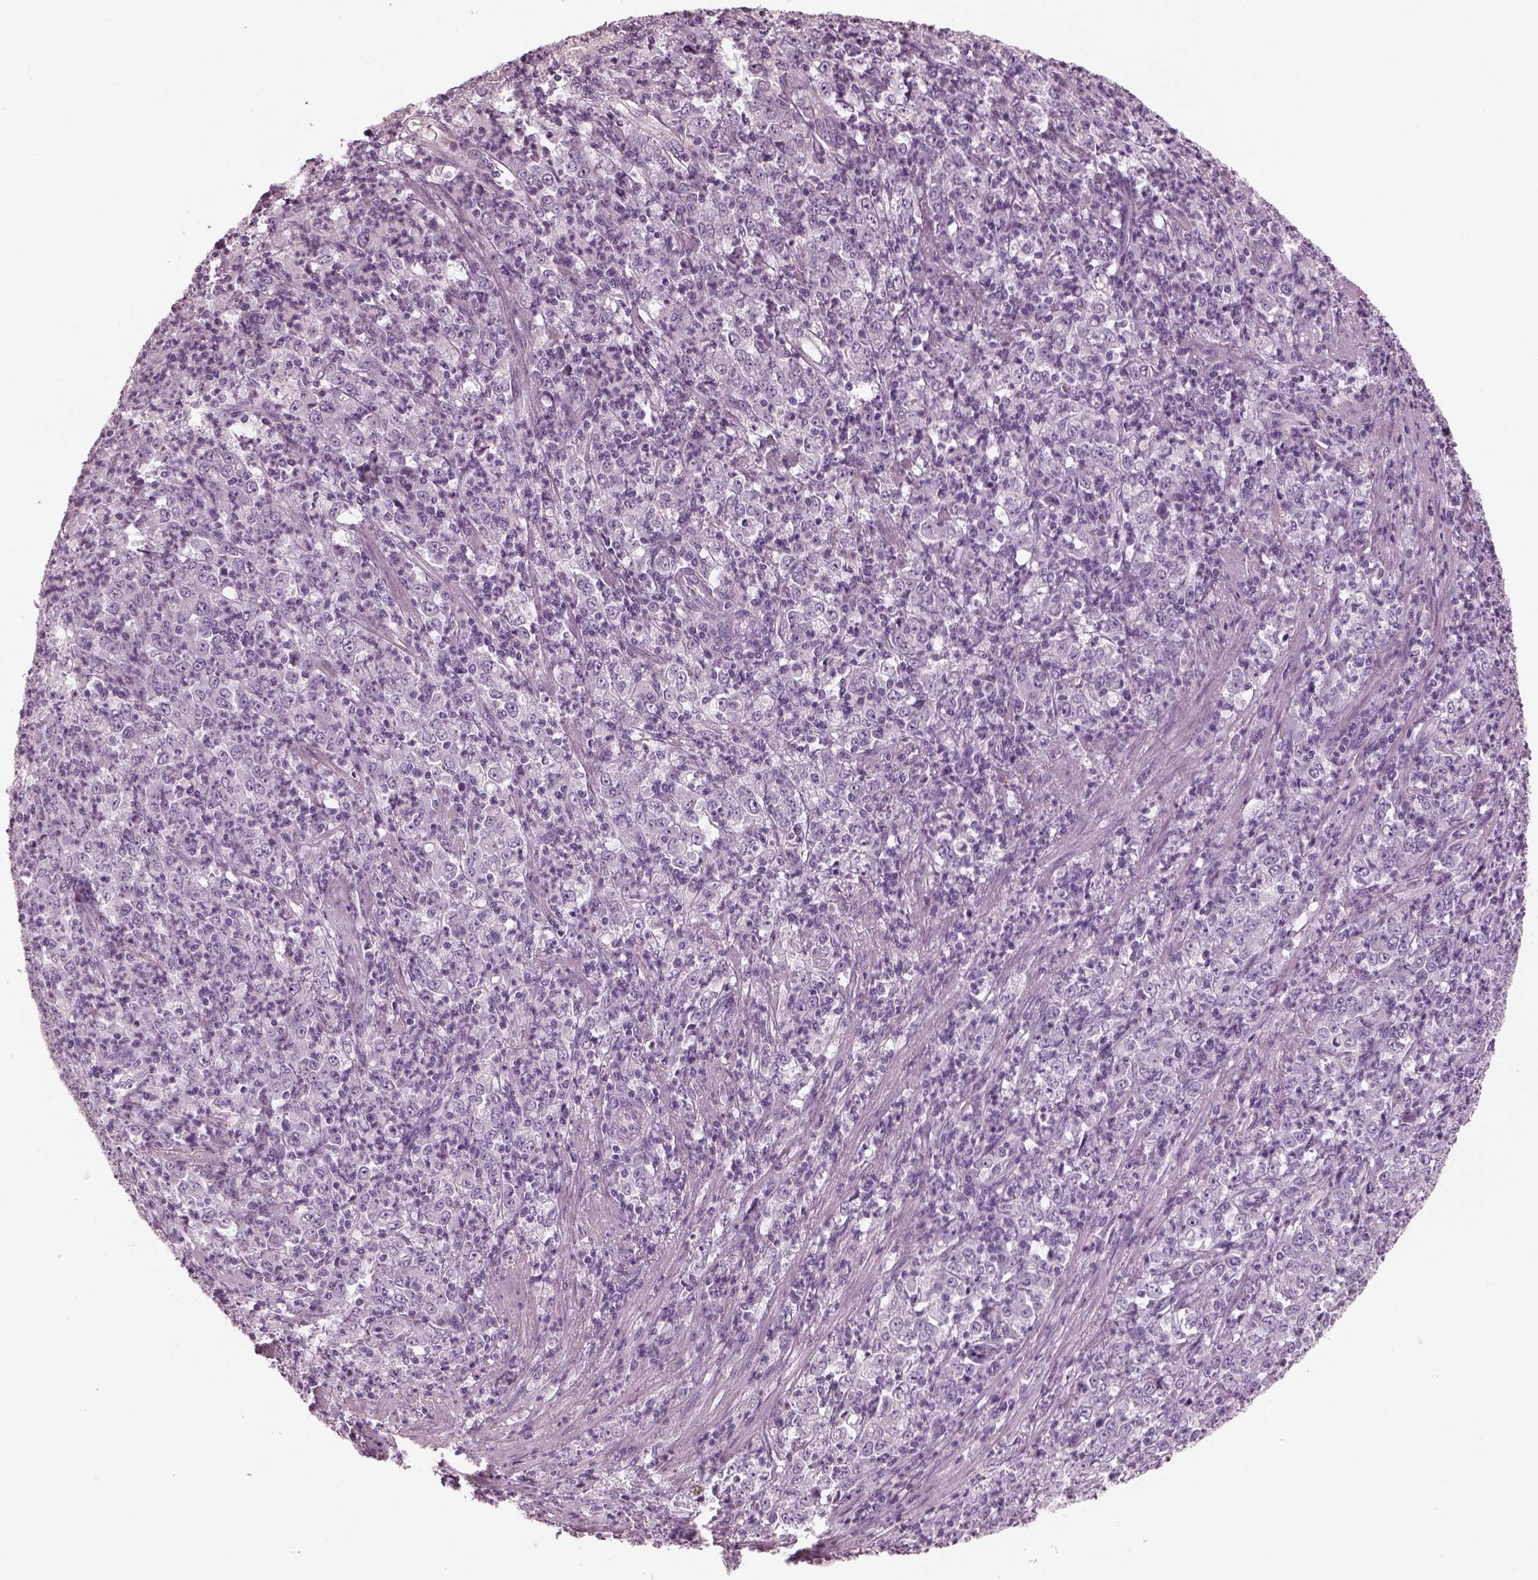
{"staining": {"intensity": "negative", "quantity": "none", "location": "none"}, "tissue": "stomach cancer", "cell_type": "Tumor cells", "image_type": "cancer", "snomed": [{"axis": "morphology", "description": "Adenocarcinoma, NOS"}, {"axis": "topography", "description": "Stomach, lower"}], "caption": "Tumor cells show no significant expression in stomach cancer (adenocarcinoma). (DAB (3,3'-diaminobenzidine) IHC with hematoxylin counter stain).", "gene": "PDC", "patient": {"sex": "female", "age": 71}}